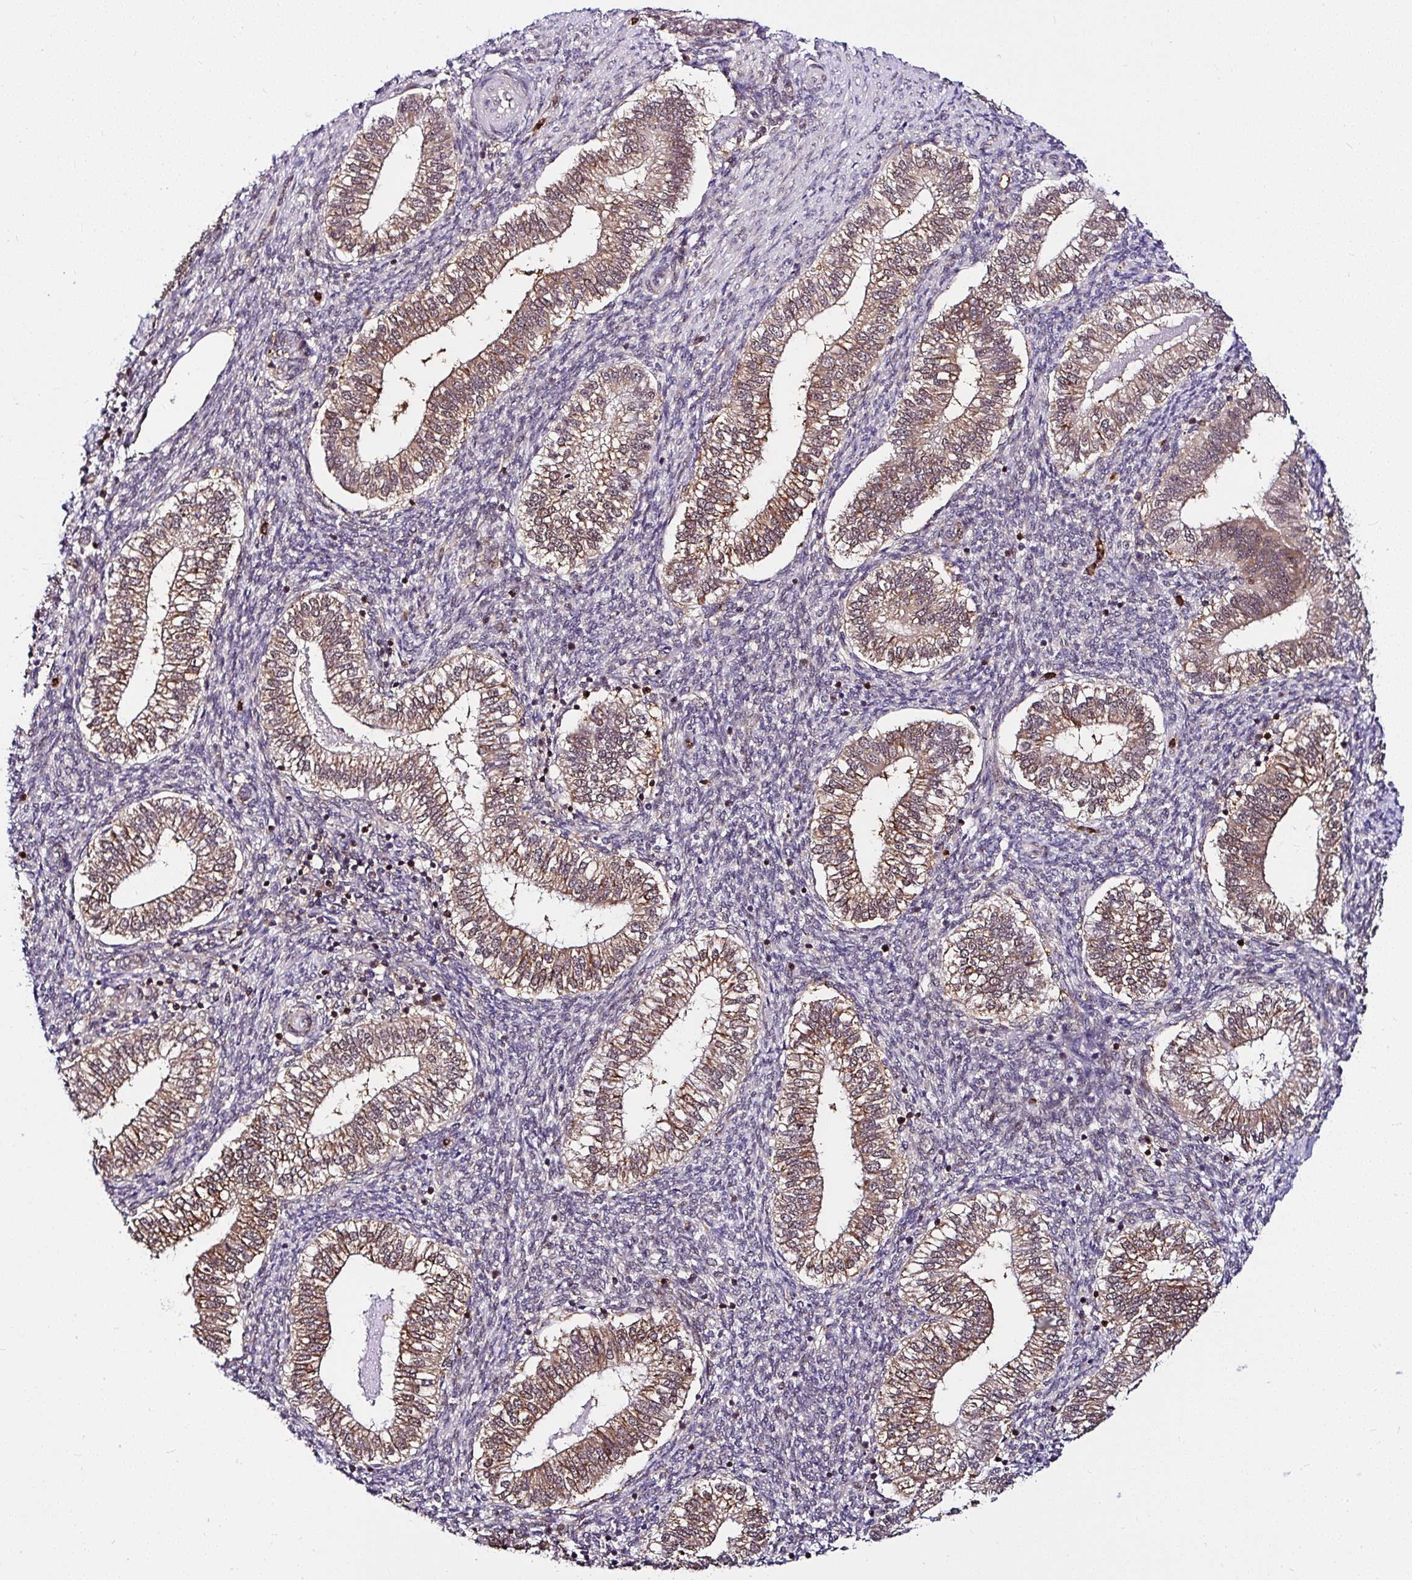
{"staining": {"intensity": "weak", "quantity": "<25%", "location": "nuclear"}, "tissue": "endometrium", "cell_type": "Cells in endometrial stroma", "image_type": "normal", "snomed": [{"axis": "morphology", "description": "Normal tissue, NOS"}, {"axis": "topography", "description": "Endometrium"}], "caption": "A micrograph of human endometrium is negative for staining in cells in endometrial stroma. (DAB (3,3'-diaminobenzidine) IHC, high magnification).", "gene": "PIN4", "patient": {"sex": "female", "age": 25}}